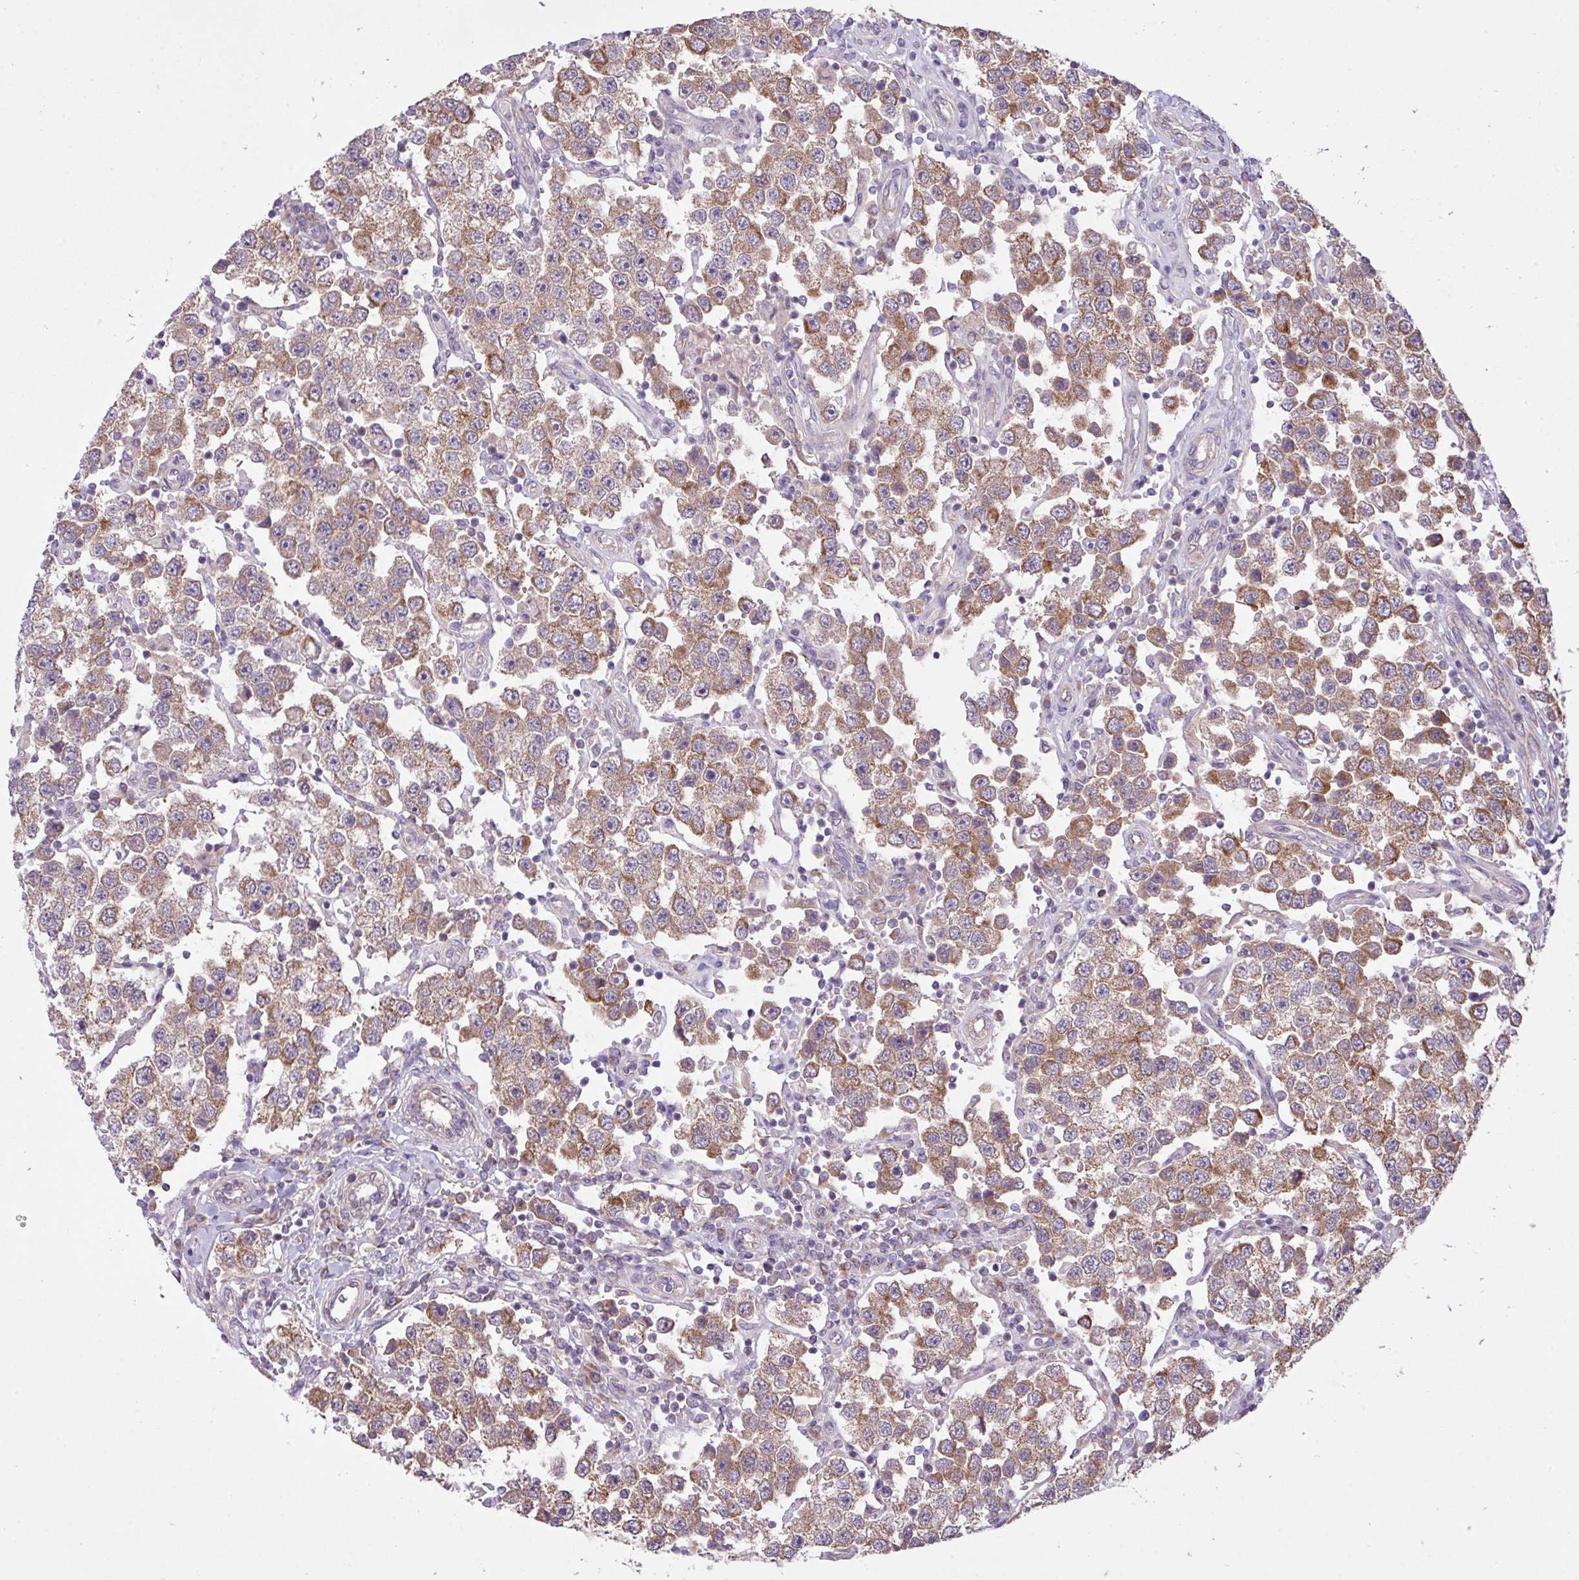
{"staining": {"intensity": "moderate", "quantity": ">75%", "location": "cytoplasmic/membranous"}, "tissue": "testis cancer", "cell_type": "Tumor cells", "image_type": "cancer", "snomed": [{"axis": "morphology", "description": "Seminoma, NOS"}, {"axis": "topography", "description": "Testis"}], "caption": "Immunohistochemical staining of testis seminoma displays medium levels of moderate cytoplasmic/membranous protein expression in approximately >75% of tumor cells.", "gene": "TIMM10B", "patient": {"sex": "male", "age": 37}}